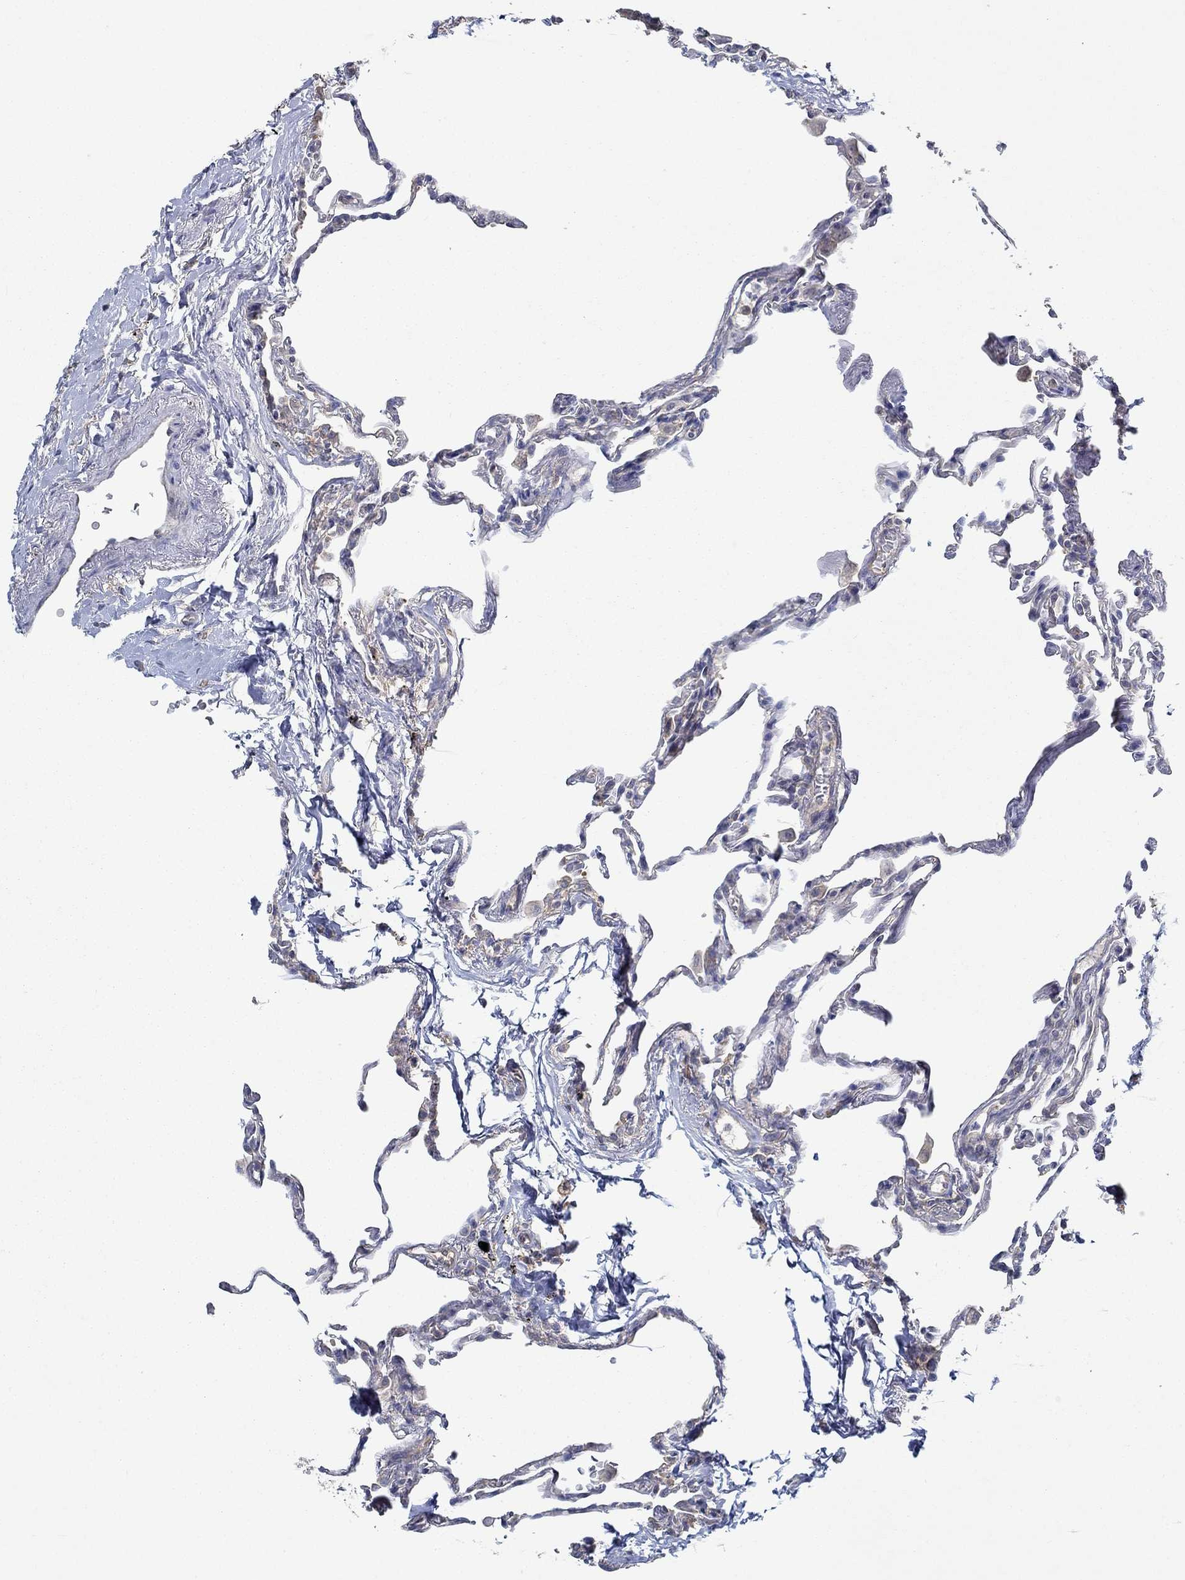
{"staining": {"intensity": "negative", "quantity": "none", "location": "none"}, "tissue": "lung", "cell_type": "Alveolar cells", "image_type": "normal", "snomed": [{"axis": "morphology", "description": "Normal tissue, NOS"}, {"axis": "topography", "description": "Lung"}], "caption": "The histopathology image reveals no significant expression in alveolar cells of lung. (Immunohistochemistry, brightfield microscopy, high magnification).", "gene": "MTHFR", "patient": {"sex": "female", "age": 57}}